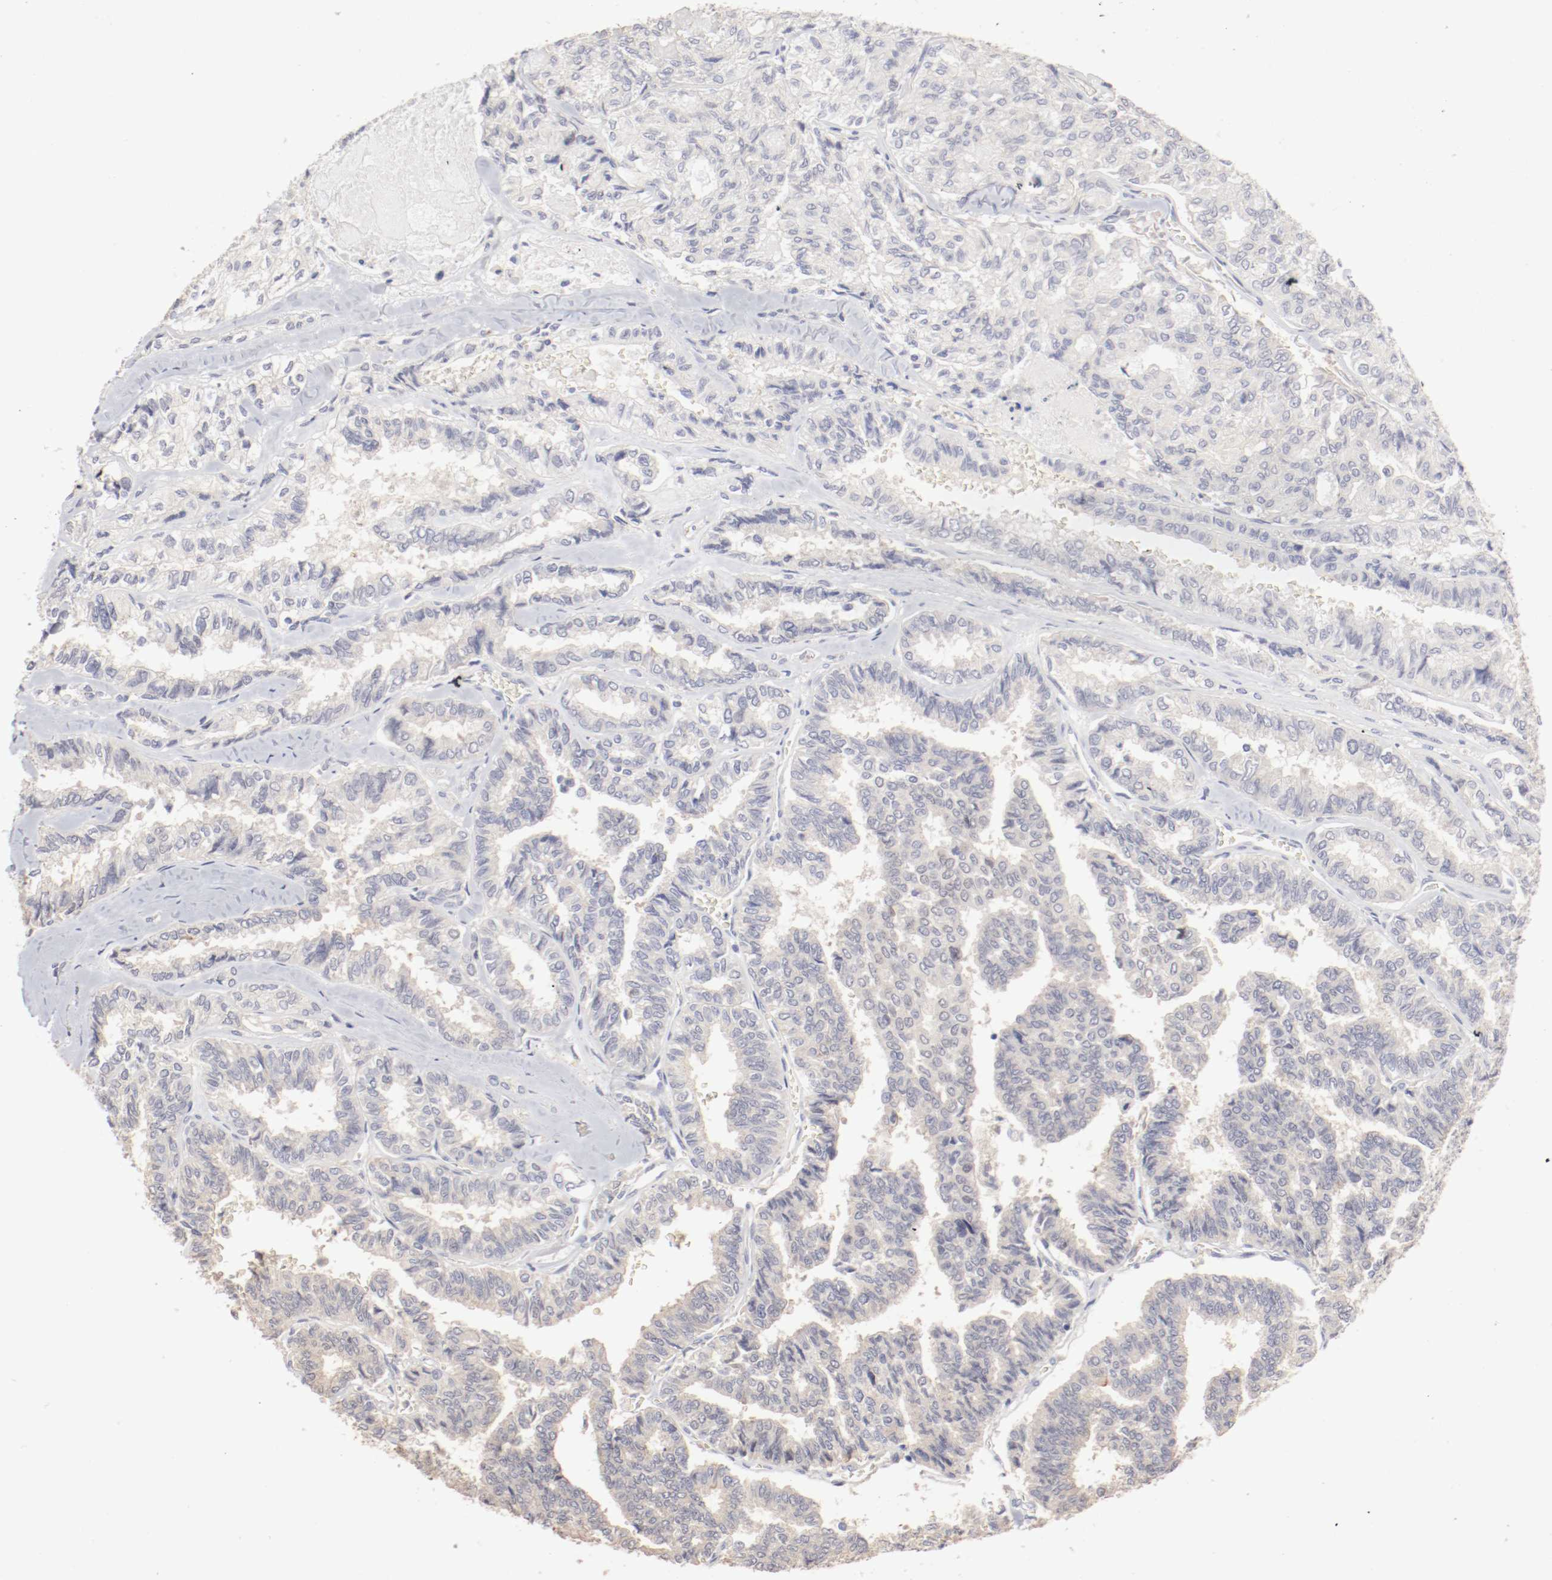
{"staining": {"intensity": "weak", "quantity": ">75%", "location": "cytoplasmic/membranous"}, "tissue": "thyroid cancer", "cell_type": "Tumor cells", "image_type": "cancer", "snomed": [{"axis": "morphology", "description": "Papillary adenocarcinoma, NOS"}, {"axis": "topography", "description": "Thyroid gland"}], "caption": "IHC micrograph of thyroid cancer (papillary adenocarcinoma) stained for a protein (brown), which shows low levels of weak cytoplasmic/membranous staining in about >75% of tumor cells.", "gene": "DNAL4", "patient": {"sex": "female", "age": 35}}